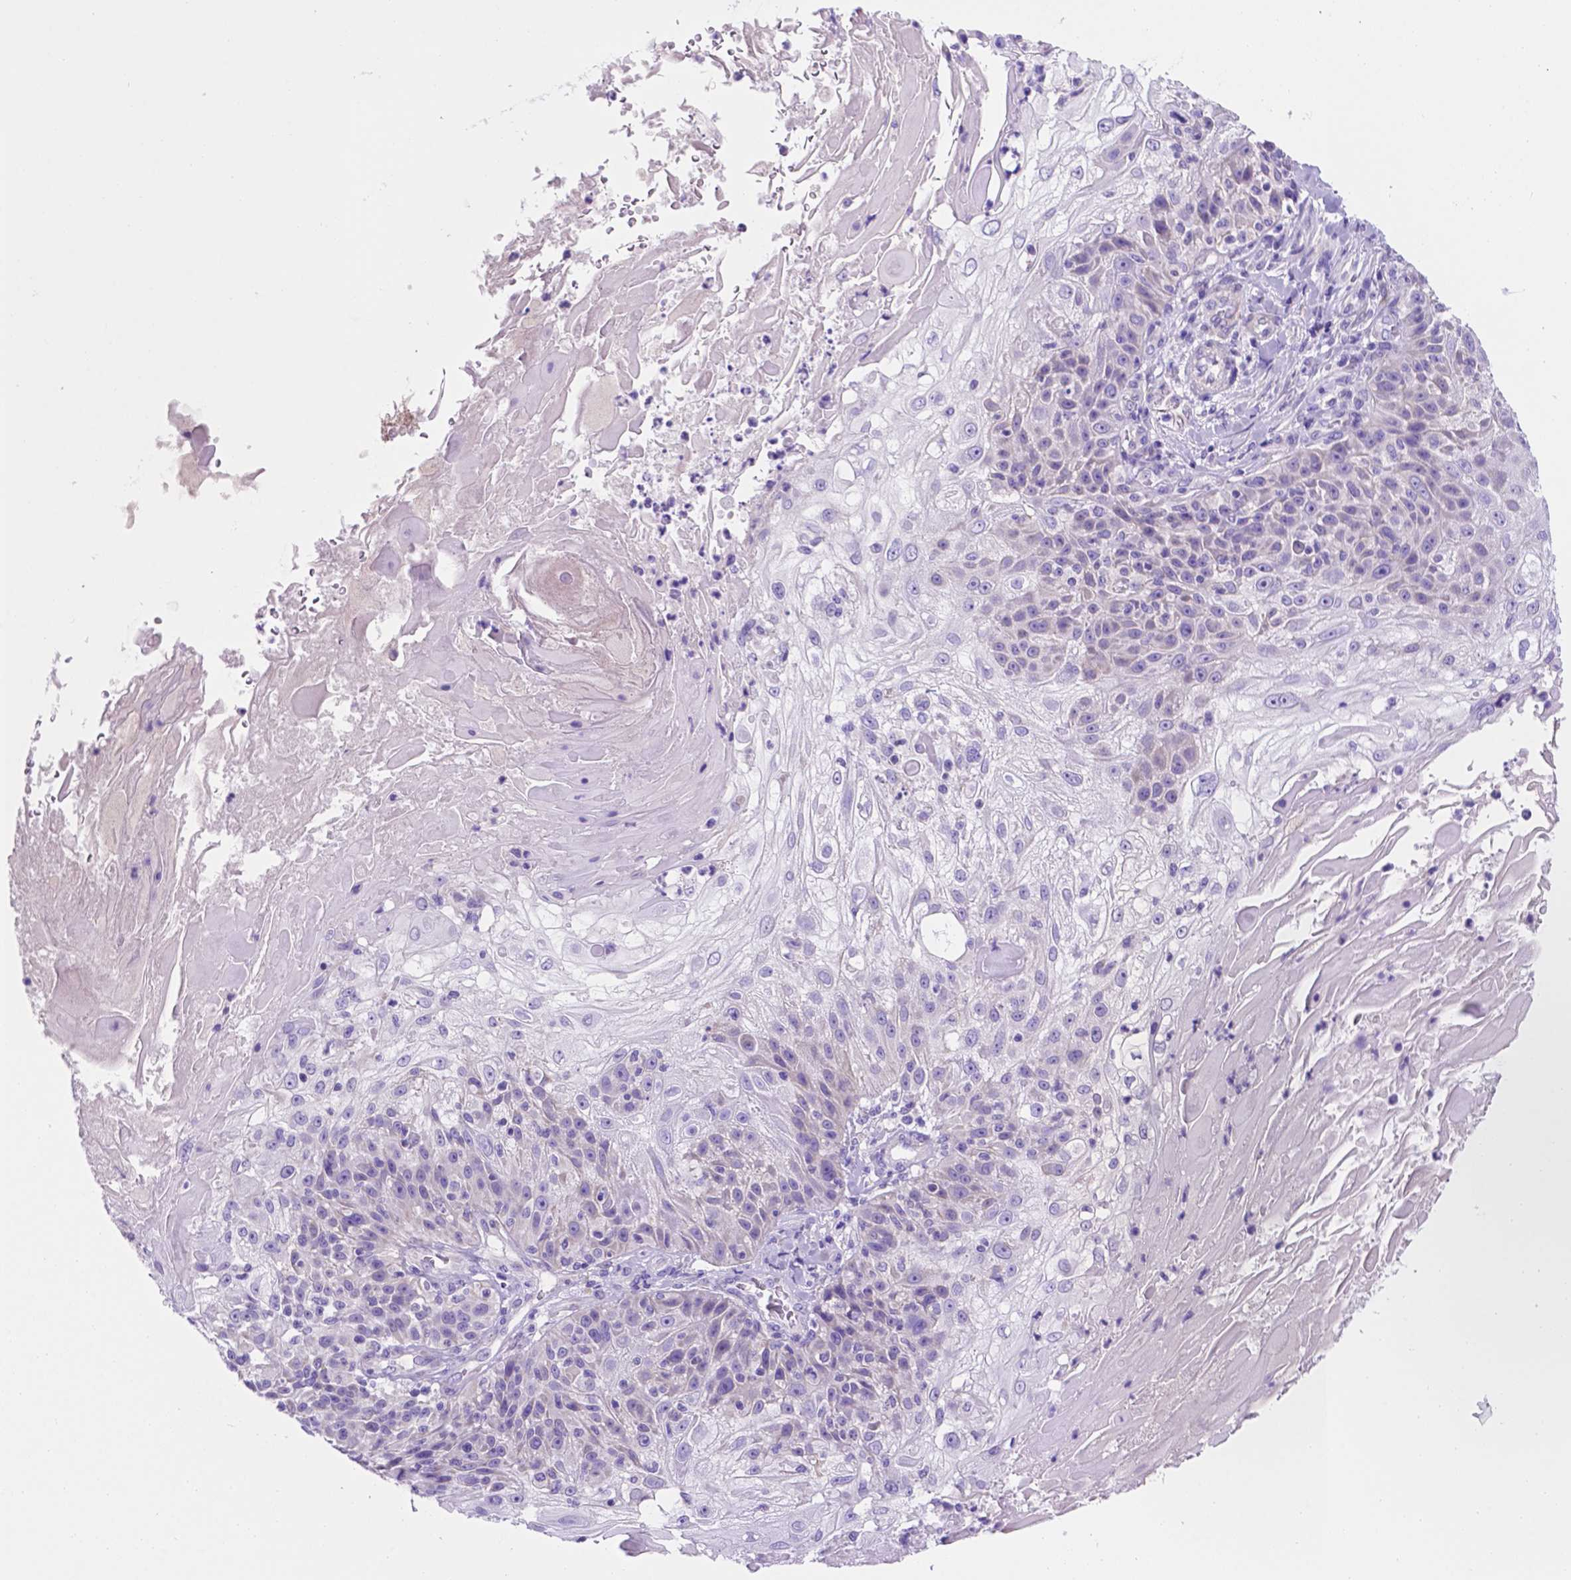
{"staining": {"intensity": "negative", "quantity": "none", "location": "none"}, "tissue": "skin cancer", "cell_type": "Tumor cells", "image_type": "cancer", "snomed": [{"axis": "morphology", "description": "Normal tissue, NOS"}, {"axis": "morphology", "description": "Squamous cell carcinoma, NOS"}, {"axis": "topography", "description": "Skin"}], "caption": "Immunohistochemistry image of neoplastic tissue: human squamous cell carcinoma (skin) stained with DAB shows no significant protein expression in tumor cells. The staining was performed using DAB to visualize the protein expression in brown, while the nuclei were stained in blue with hematoxylin (Magnification: 20x).", "gene": "CEACAM7", "patient": {"sex": "female", "age": 83}}